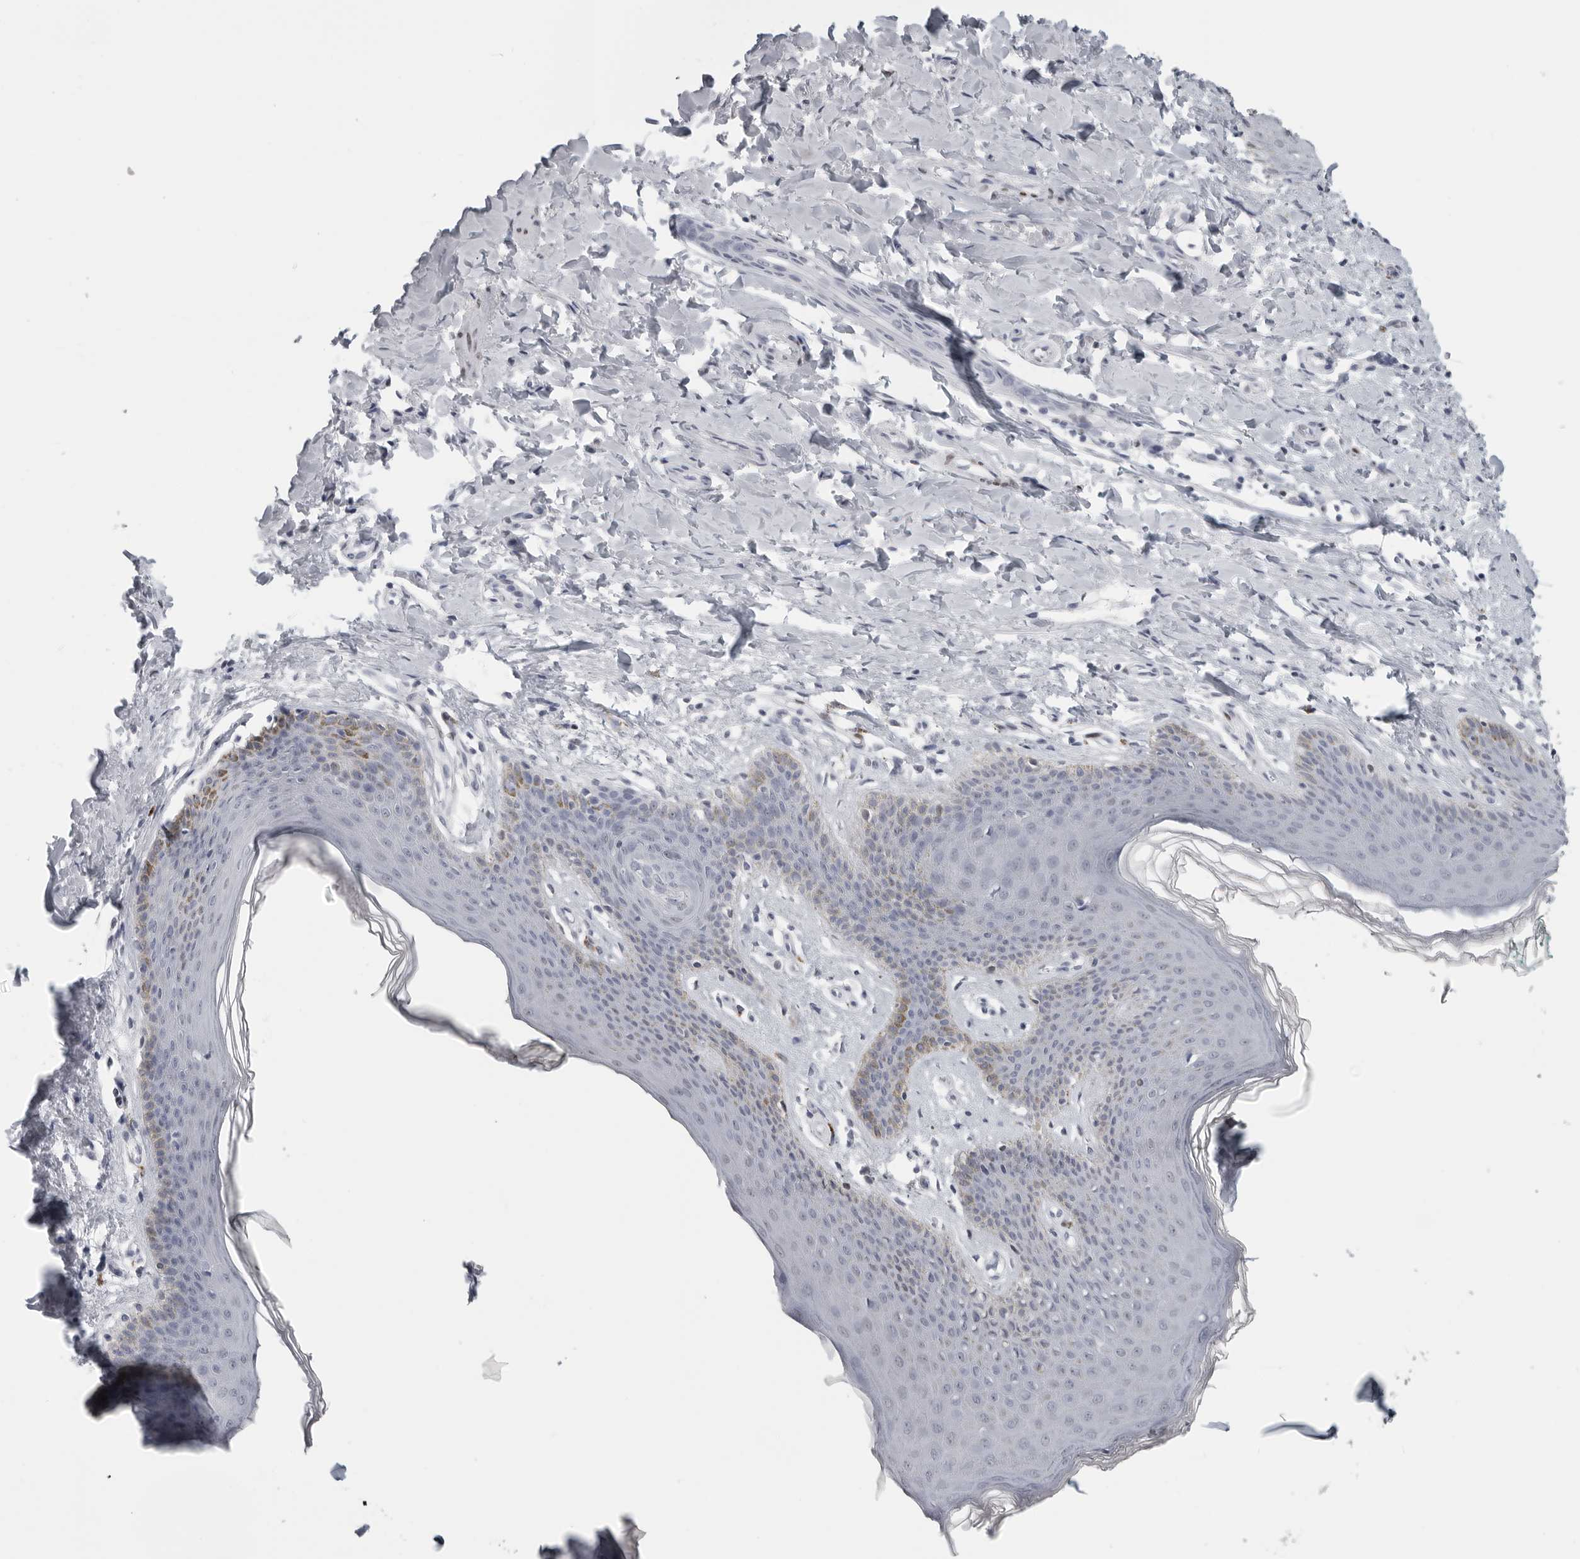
{"staining": {"intensity": "moderate", "quantity": "<25%", "location": "cytoplasmic/membranous"}, "tissue": "skin", "cell_type": "Epidermal cells", "image_type": "normal", "snomed": [{"axis": "morphology", "description": "Normal tissue, NOS"}, {"axis": "topography", "description": "Vulva"}], "caption": "High-magnification brightfield microscopy of benign skin stained with DAB (brown) and counterstained with hematoxylin (blue). epidermal cells exhibit moderate cytoplasmic/membranous positivity is present in approximately<25% of cells. The staining was performed using DAB (3,3'-diaminobenzidine), with brown indicating positive protein expression. Nuclei are stained blue with hematoxylin.", "gene": "SATB2", "patient": {"sex": "female", "age": 66}}